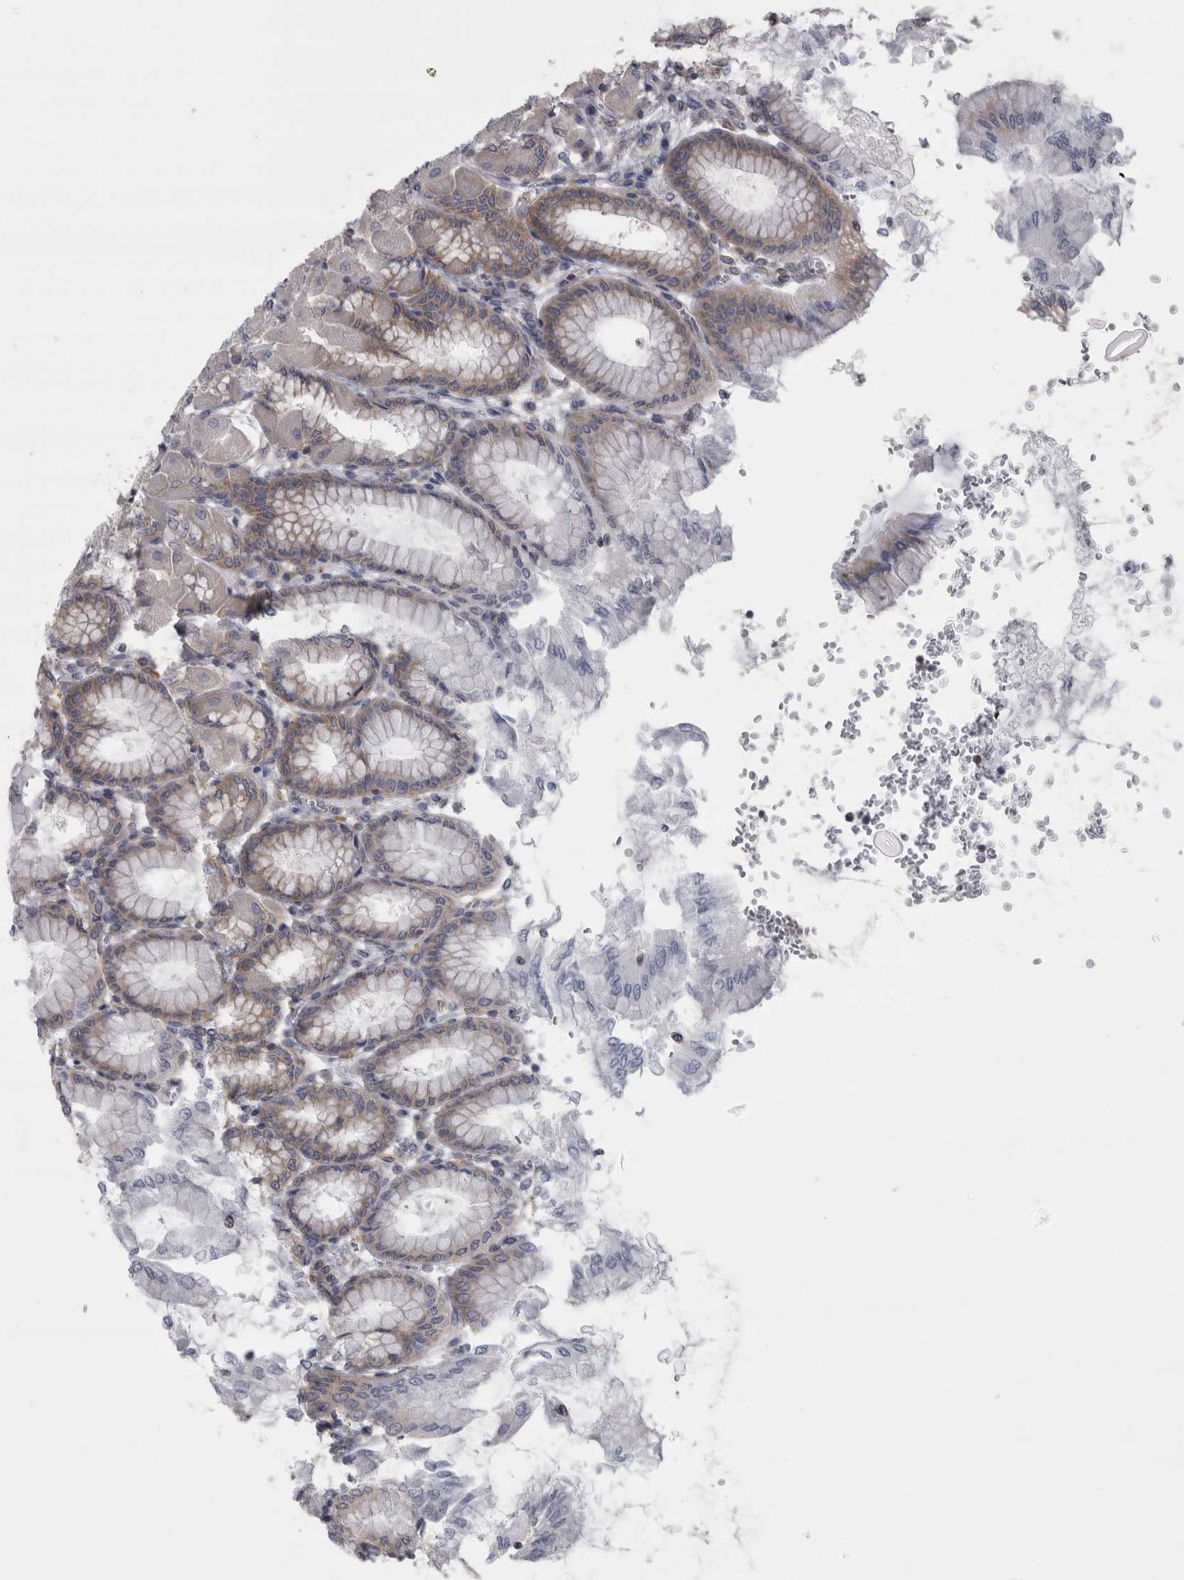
{"staining": {"intensity": "moderate", "quantity": "25%-75%", "location": "cytoplasmic/membranous"}, "tissue": "stomach", "cell_type": "Glandular cells", "image_type": "normal", "snomed": [{"axis": "morphology", "description": "Normal tissue, NOS"}, {"axis": "topography", "description": "Stomach, upper"}], "caption": "Stomach stained with immunohistochemistry reveals moderate cytoplasmic/membranous expression in approximately 25%-75% of glandular cells. (DAB IHC with brightfield microscopy, high magnification).", "gene": "PRRC2C", "patient": {"sex": "female", "age": 56}}